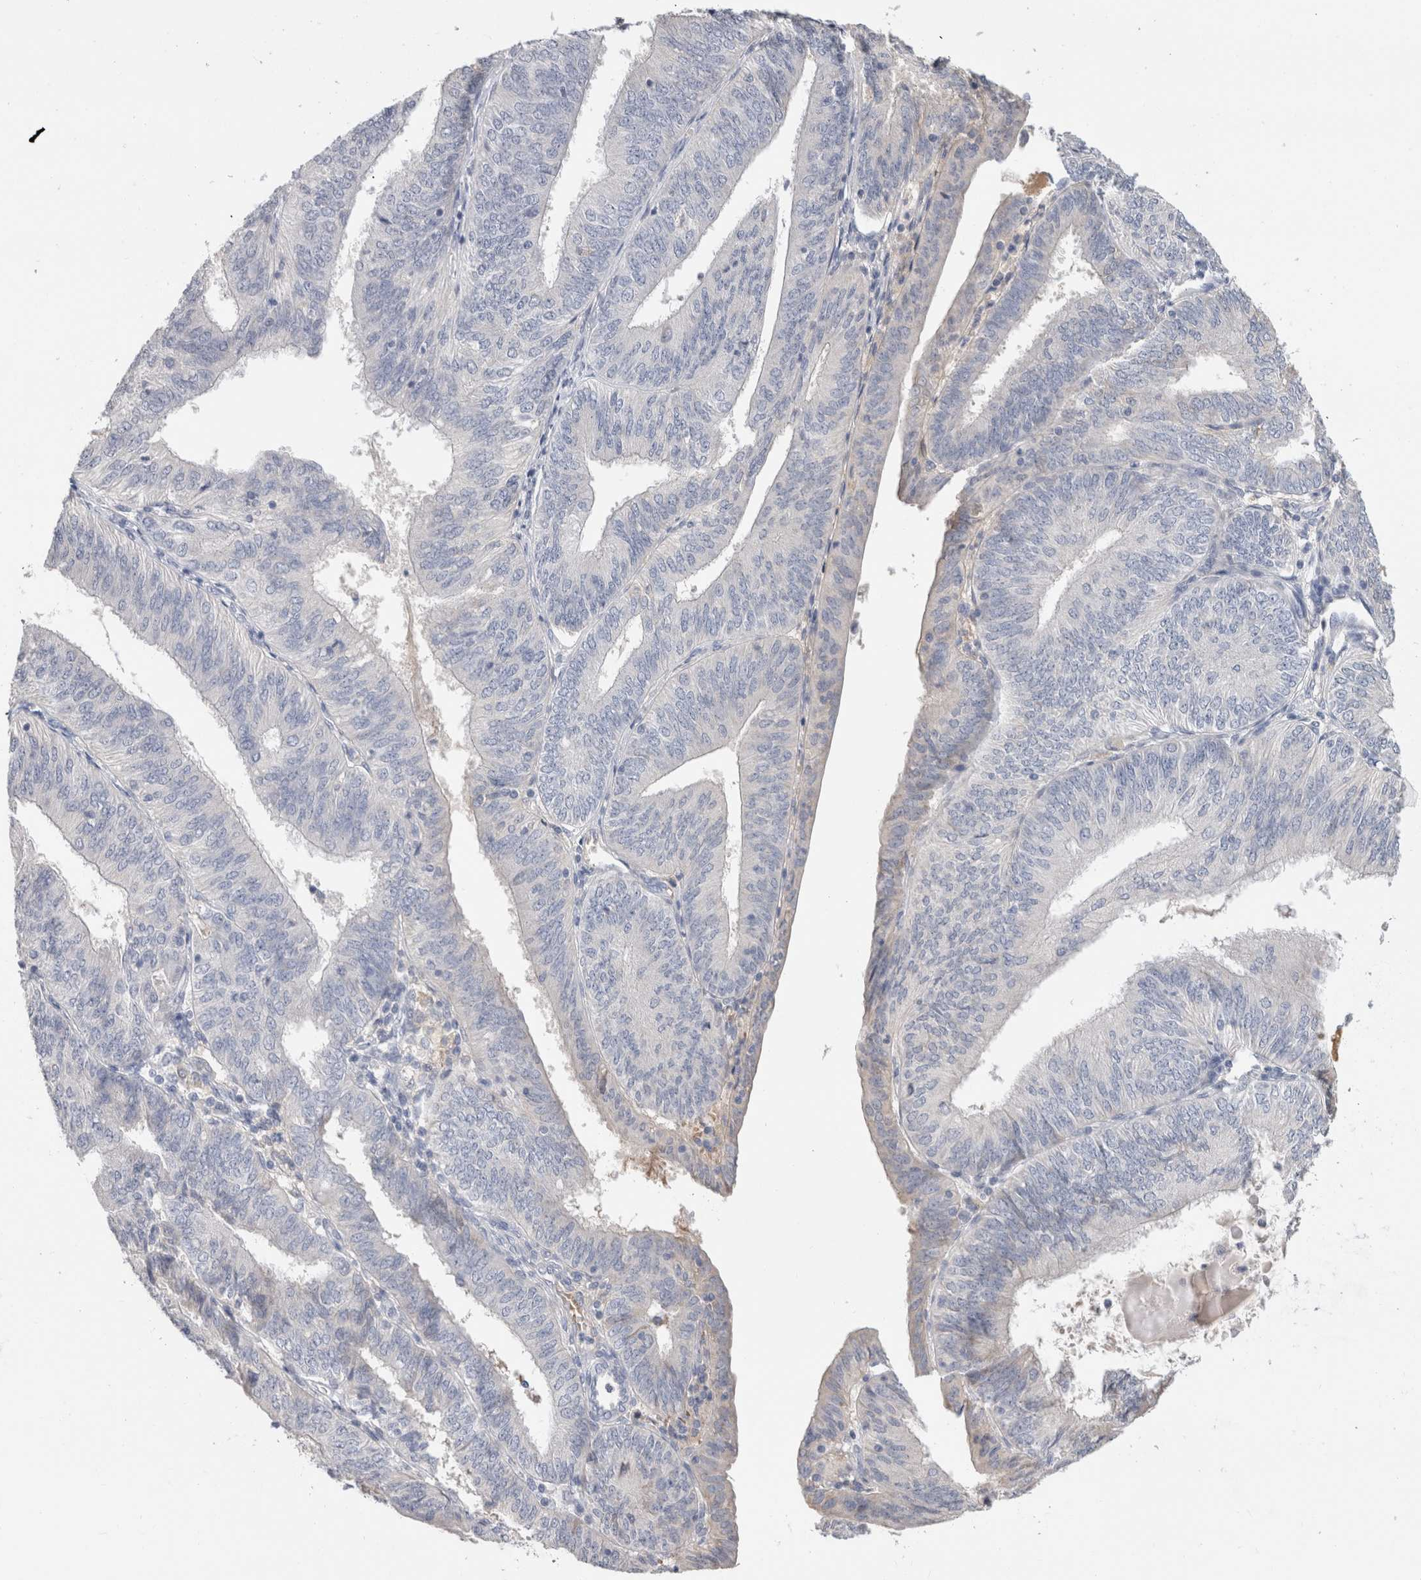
{"staining": {"intensity": "negative", "quantity": "none", "location": "none"}, "tissue": "endometrial cancer", "cell_type": "Tumor cells", "image_type": "cancer", "snomed": [{"axis": "morphology", "description": "Adenocarcinoma, NOS"}, {"axis": "topography", "description": "Endometrium"}], "caption": "Protein analysis of adenocarcinoma (endometrial) displays no significant staining in tumor cells. (DAB (3,3'-diaminobenzidine) immunohistochemistry visualized using brightfield microscopy, high magnification).", "gene": "SCGB1A1", "patient": {"sex": "female", "age": 58}}